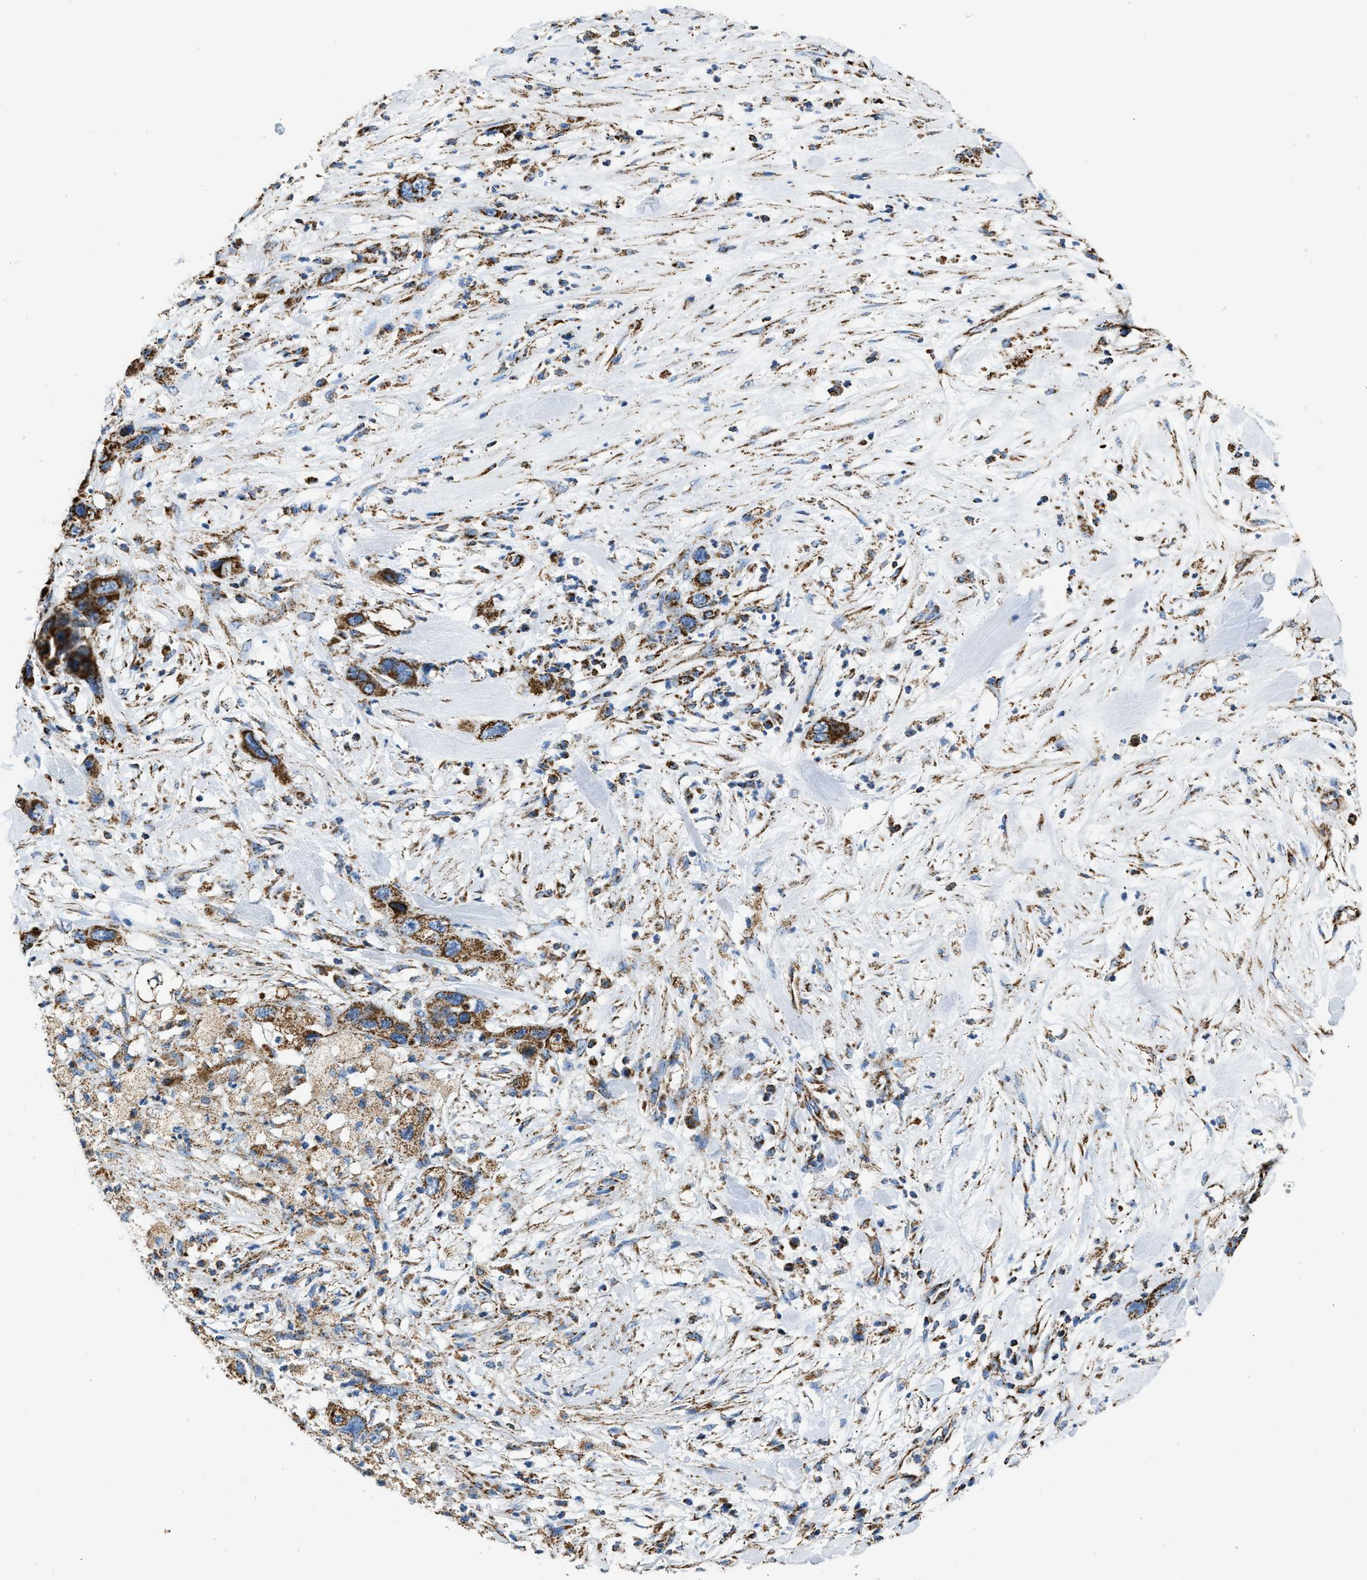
{"staining": {"intensity": "strong", "quantity": ">75%", "location": "cytoplasmic/membranous"}, "tissue": "pancreatic cancer", "cell_type": "Tumor cells", "image_type": "cancer", "snomed": [{"axis": "morphology", "description": "Adenocarcinoma, NOS"}, {"axis": "topography", "description": "Pancreas"}], "caption": "High-magnification brightfield microscopy of pancreatic adenocarcinoma stained with DAB (brown) and counterstained with hematoxylin (blue). tumor cells exhibit strong cytoplasmic/membranous positivity is appreciated in about>75% of cells.", "gene": "IRX6", "patient": {"sex": "female", "age": 71}}